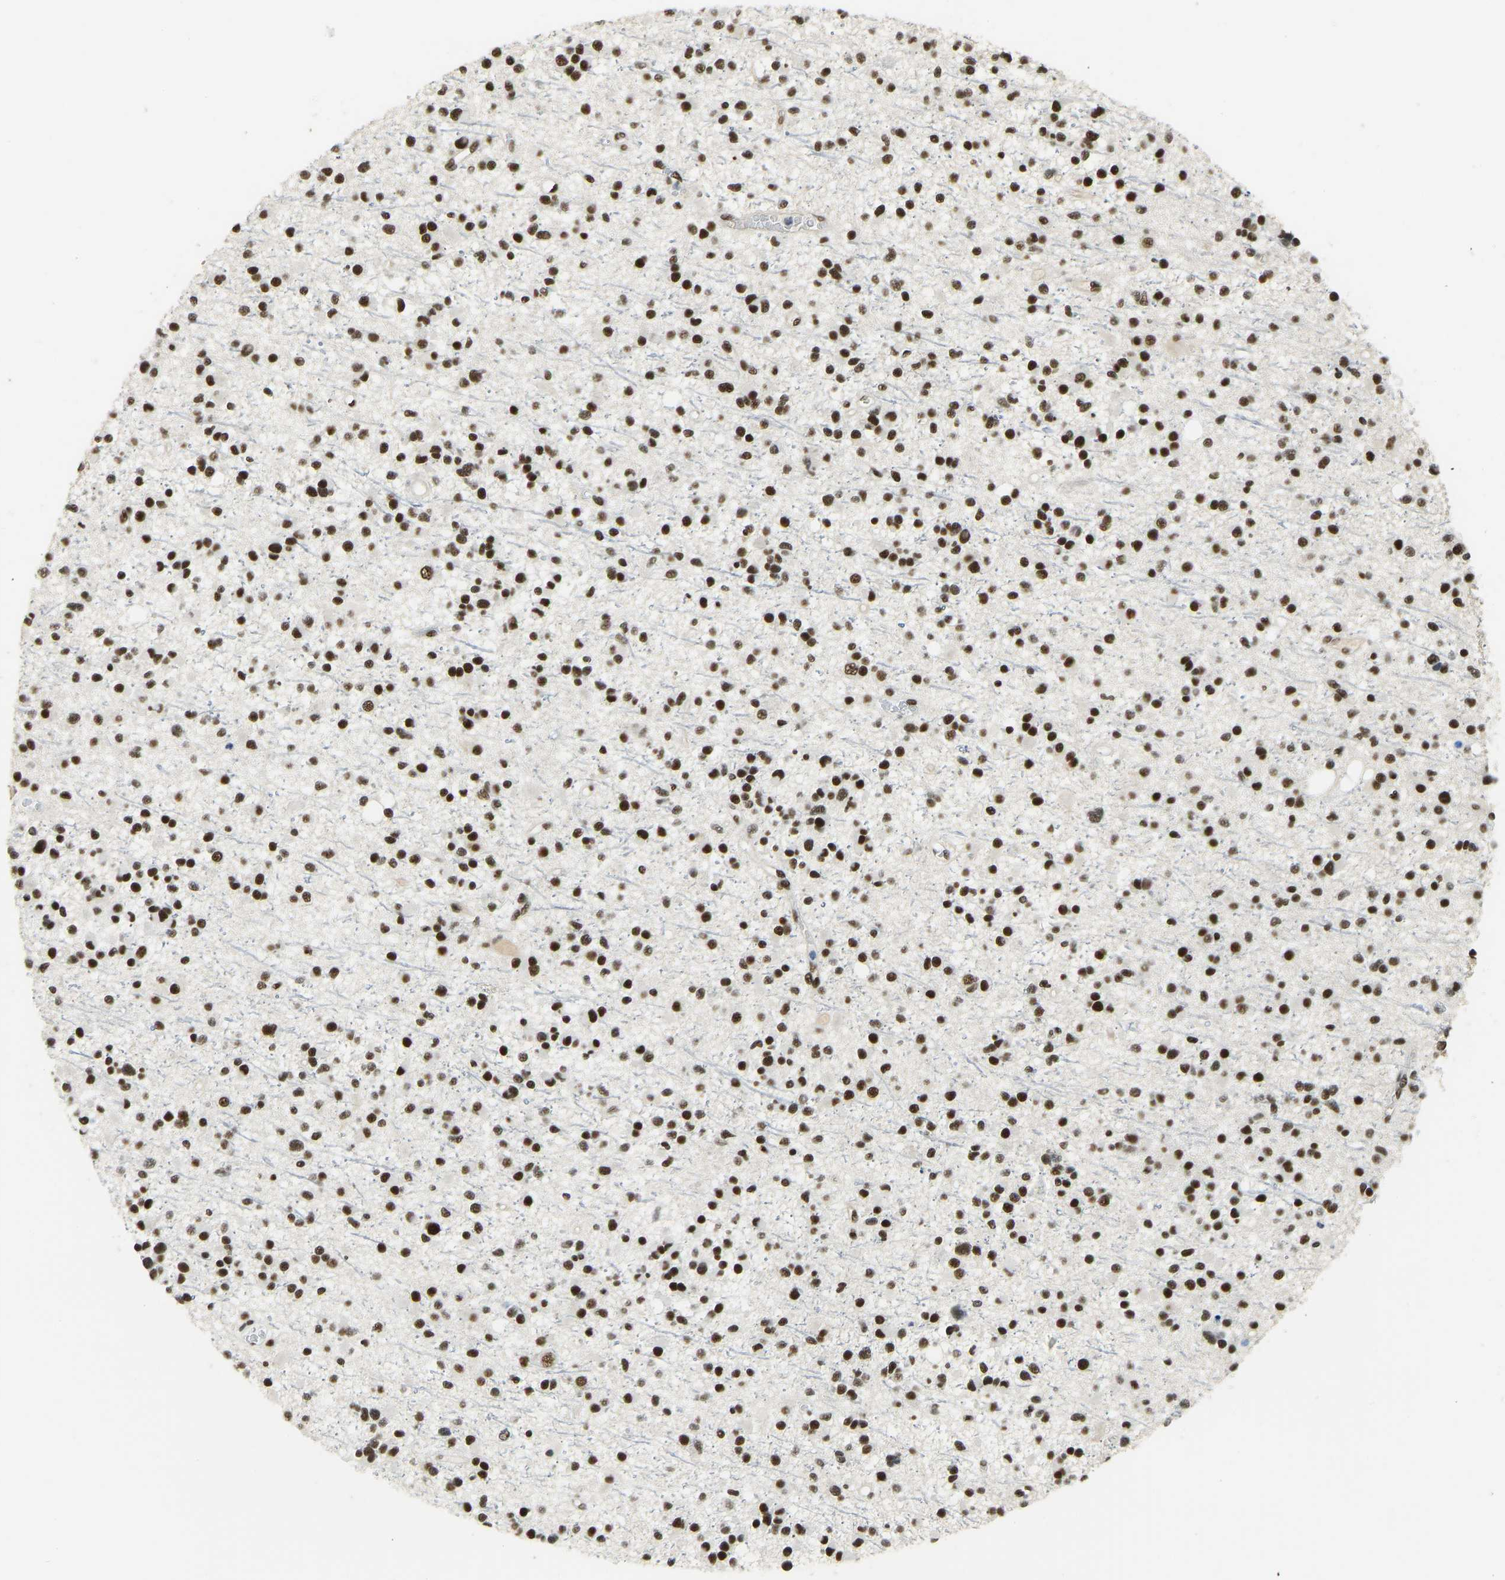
{"staining": {"intensity": "strong", "quantity": ">75%", "location": "nuclear"}, "tissue": "glioma", "cell_type": "Tumor cells", "image_type": "cancer", "snomed": [{"axis": "morphology", "description": "Glioma, malignant, Low grade"}, {"axis": "topography", "description": "Brain"}], "caption": "Glioma tissue exhibits strong nuclear positivity in about >75% of tumor cells, visualized by immunohistochemistry. The staining is performed using DAB (3,3'-diaminobenzidine) brown chromogen to label protein expression. The nuclei are counter-stained blue using hematoxylin.", "gene": "FOXK1", "patient": {"sex": "female", "age": 22}}